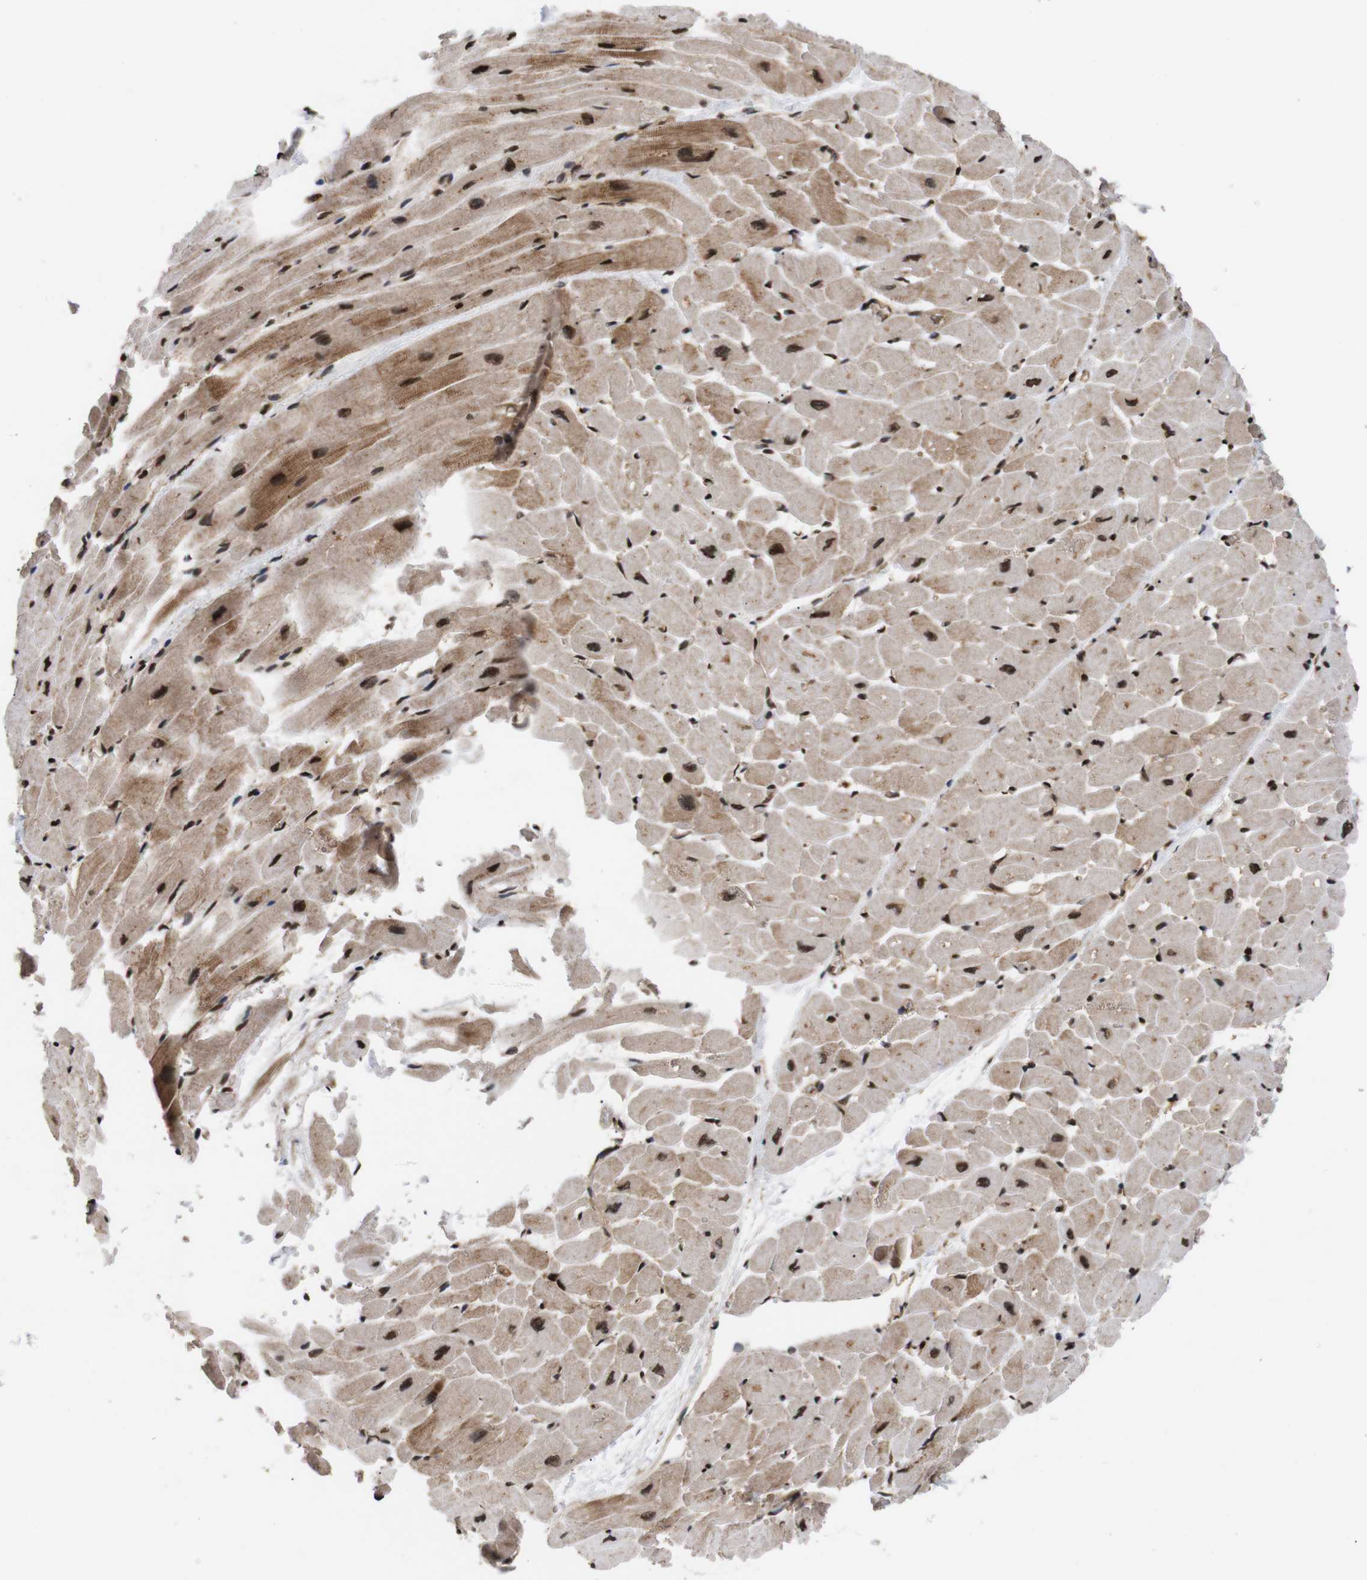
{"staining": {"intensity": "moderate", "quantity": ">75%", "location": "cytoplasmic/membranous,nuclear"}, "tissue": "heart muscle", "cell_type": "Cardiomyocytes", "image_type": "normal", "snomed": [{"axis": "morphology", "description": "Normal tissue, NOS"}, {"axis": "topography", "description": "Heart"}], "caption": "Heart muscle stained with IHC reveals moderate cytoplasmic/membranous,nuclear staining in approximately >75% of cardiomyocytes.", "gene": "KIF23", "patient": {"sex": "male", "age": 45}}